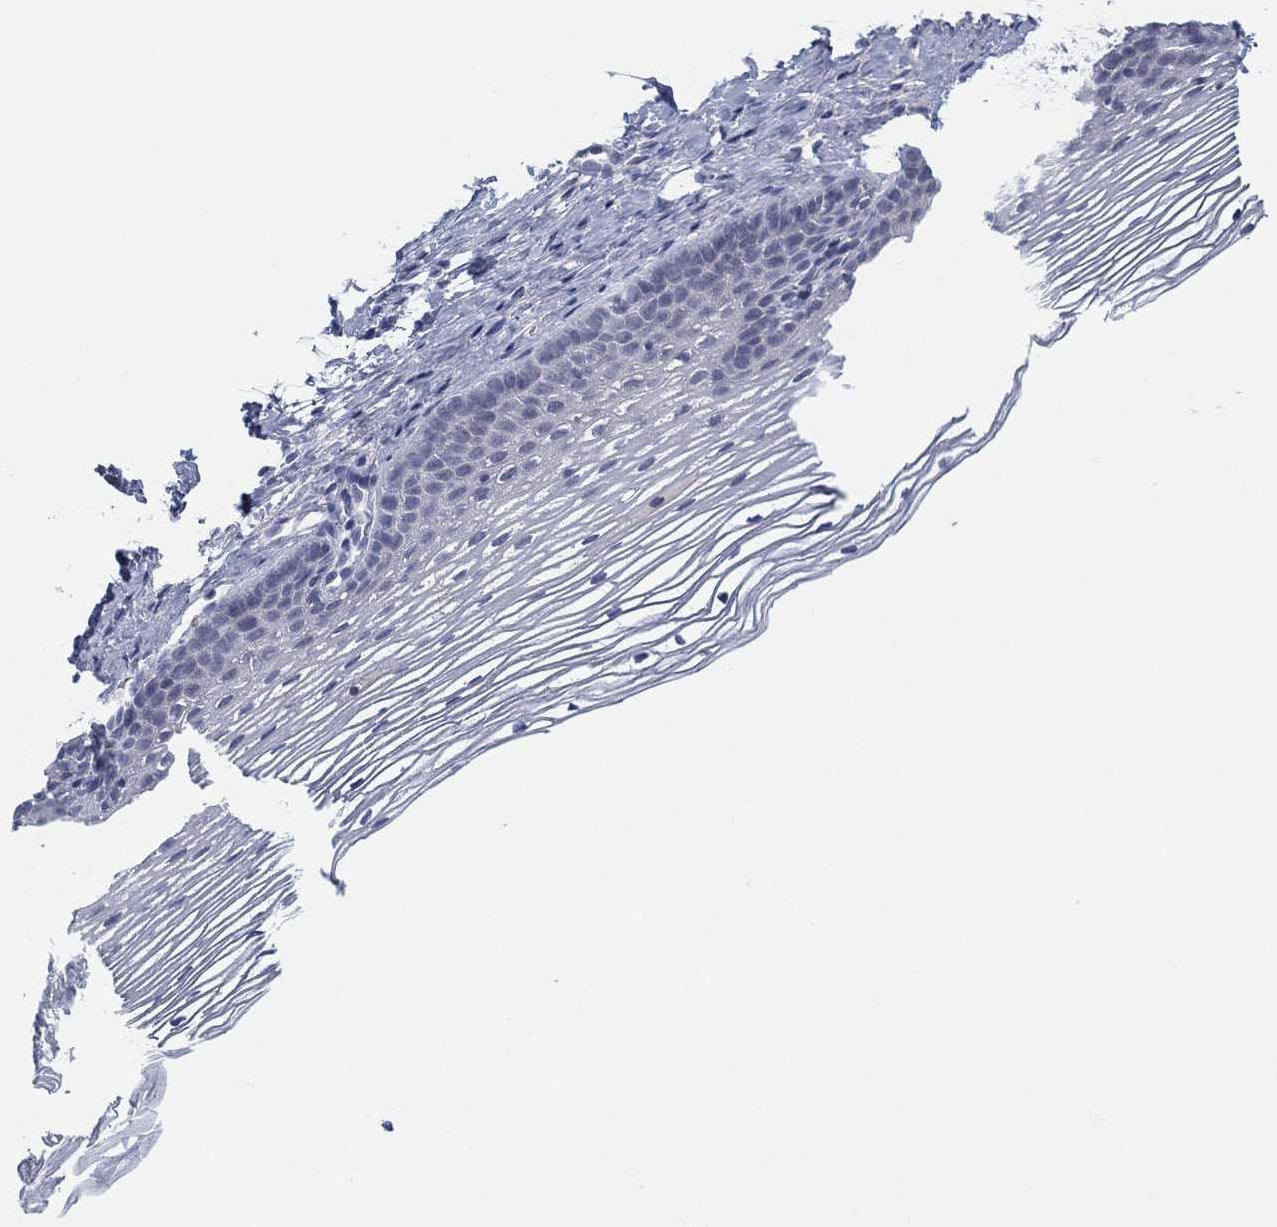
{"staining": {"intensity": "negative", "quantity": "none", "location": "none"}, "tissue": "cervix", "cell_type": "Squamous epithelial cells", "image_type": "normal", "snomed": [{"axis": "morphology", "description": "Normal tissue, NOS"}, {"axis": "topography", "description": "Cervix"}], "caption": "DAB (3,3'-diaminobenzidine) immunohistochemical staining of unremarkable human cervix demonstrates no significant staining in squamous epithelial cells.", "gene": "MLF1", "patient": {"sex": "female", "age": 39}}